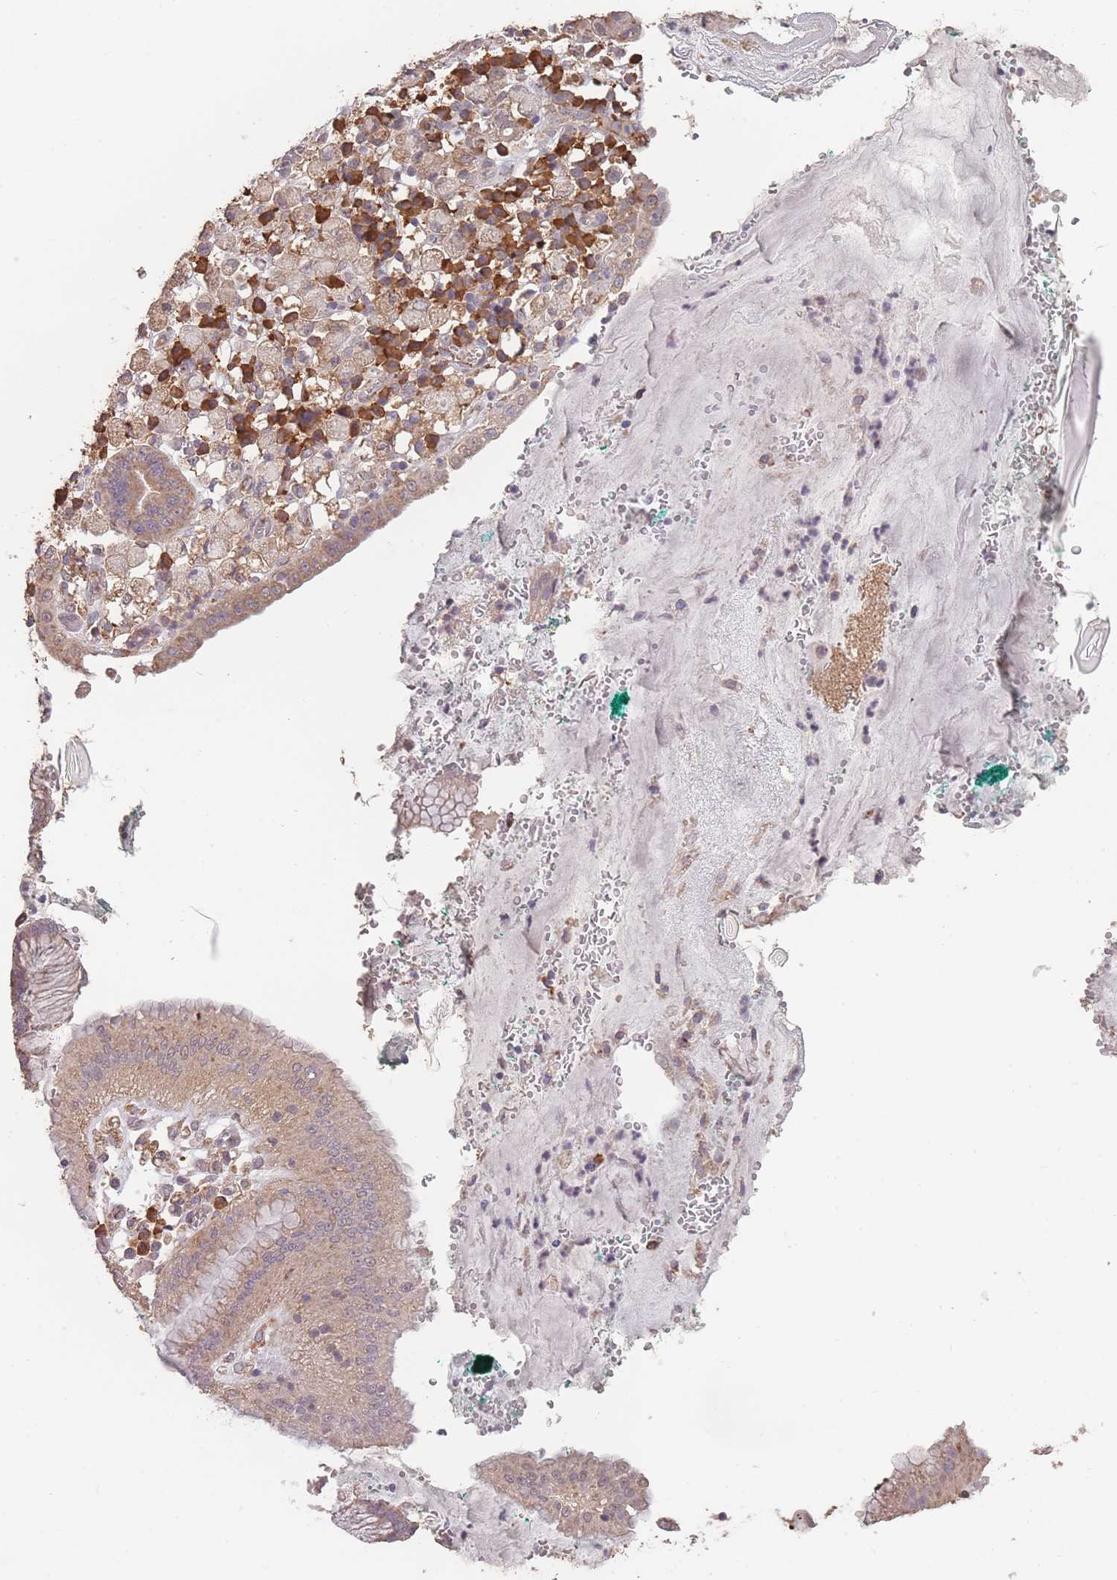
{"staining": {"intensity": "weak", "quantity": ">75%", "location": "cytoplasmic/membranous"}, "tissue": "stomach cancer", "cell_type": "Tumor cells", "image_type": "cancer", "snomed": [{"axis": "morphology", "description": "Adenocarcinoma, NOS"}, {"axis": "topography", "description": "Stomach"}], "caption": "Tumor cells demonstrate low levels of weak cytoplasmic/membranous staining in about >75% of cells in adenocarcinoma (stomach).", "gene": "SANBR", "patient": {"sex": "male", "age": 77}}